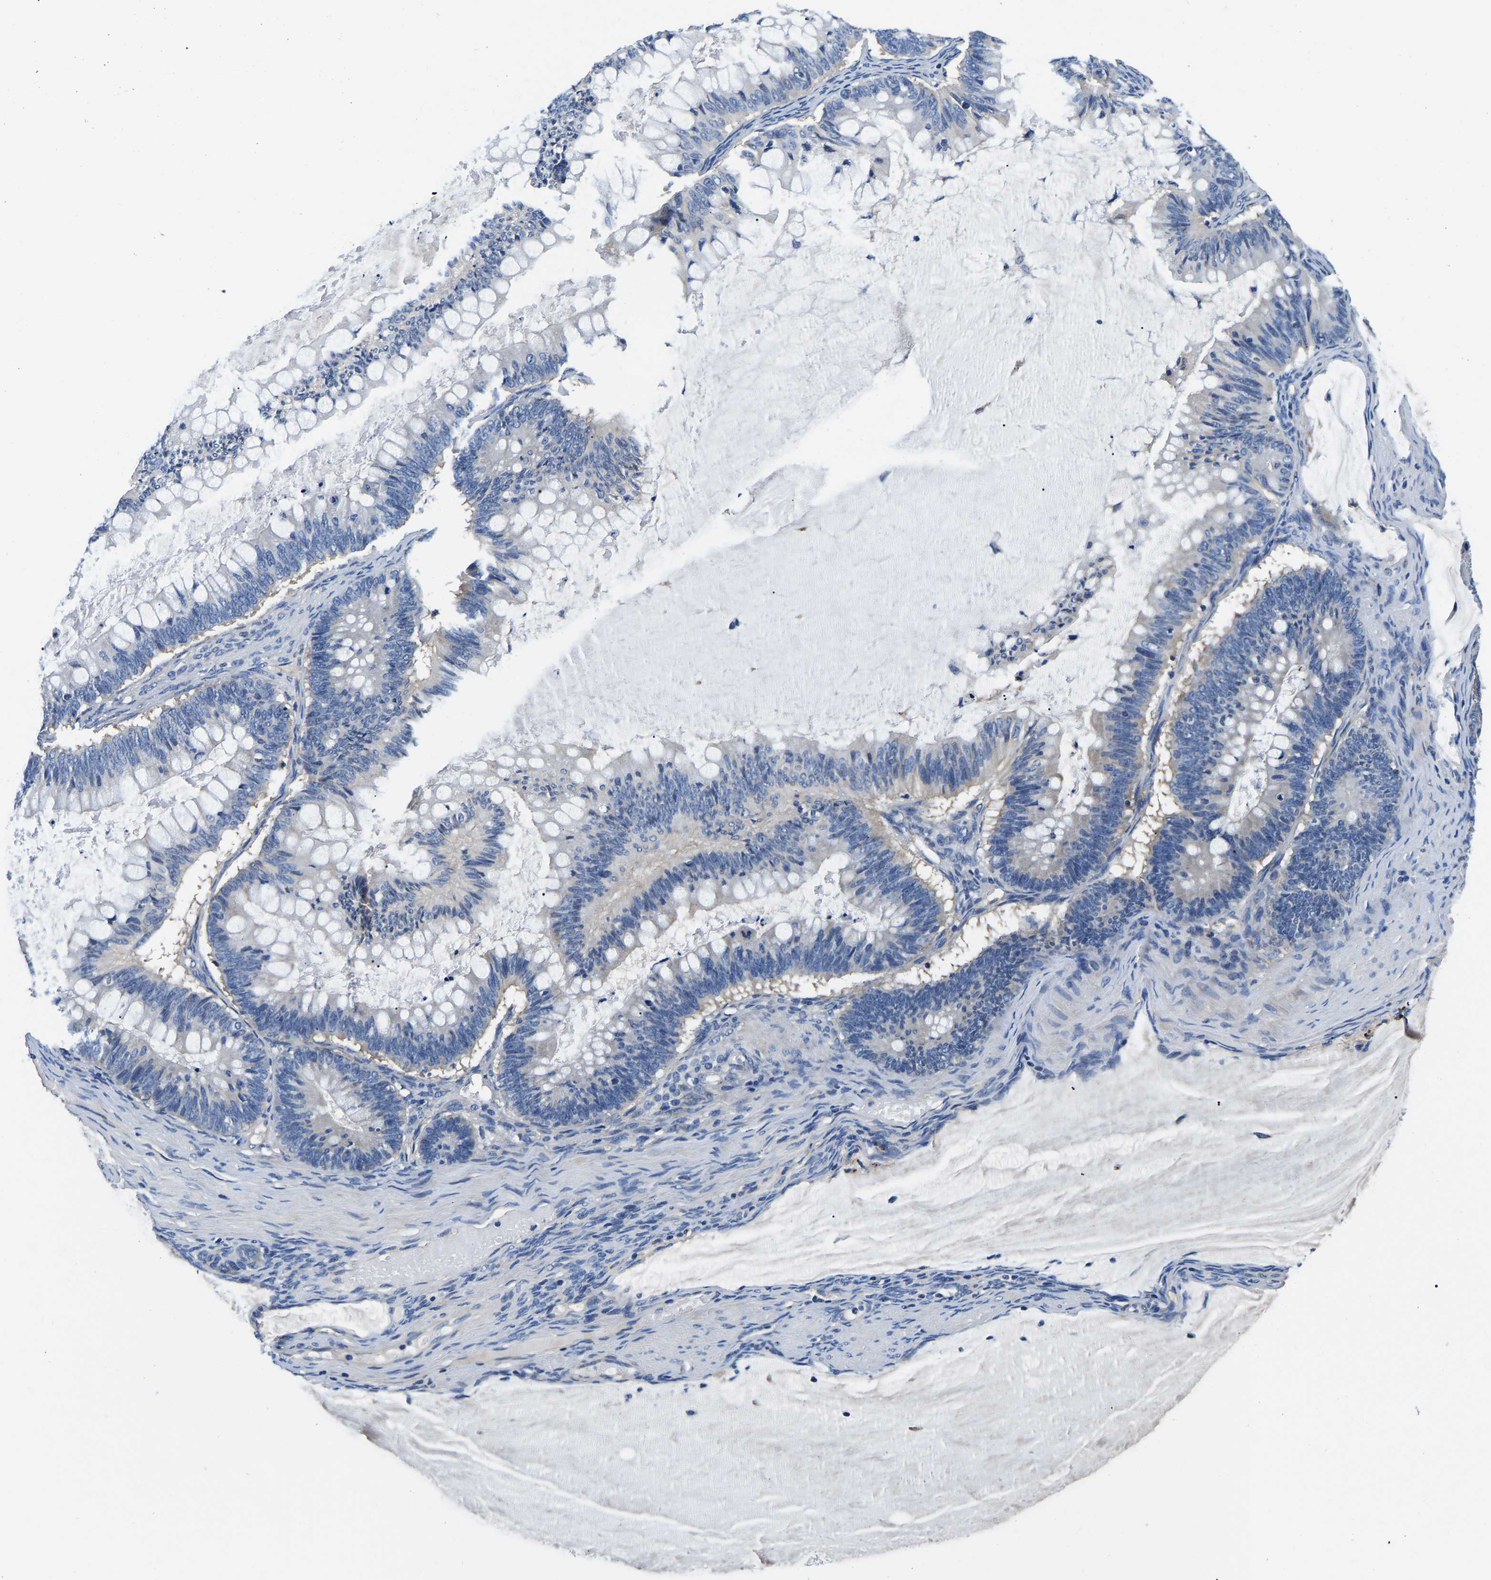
{"staining": {"intensity": "negative", "quantity": "none", "location": "none"}, "tissue": "ovarian cancer", "cell_type": "Tumor cells", "image_type": "cancer", "snomed": [{"axis": "morphology", "description": "Cystadenocarcinoma, mucinous, NOS"}, {"axis": "topography", "description": "Ovary"}], "caption": "Immunohistochemistry photomicrograph of neoplastic tissue: ovarian cancer (mucinous cystadenocarcinoma) stained with DAB (3,3'-diaminobenzidine) displays no significant protein staining in tumor cells.", "gene": "SH3GLB1", "patient": {"sex": "female", "age": 61}}